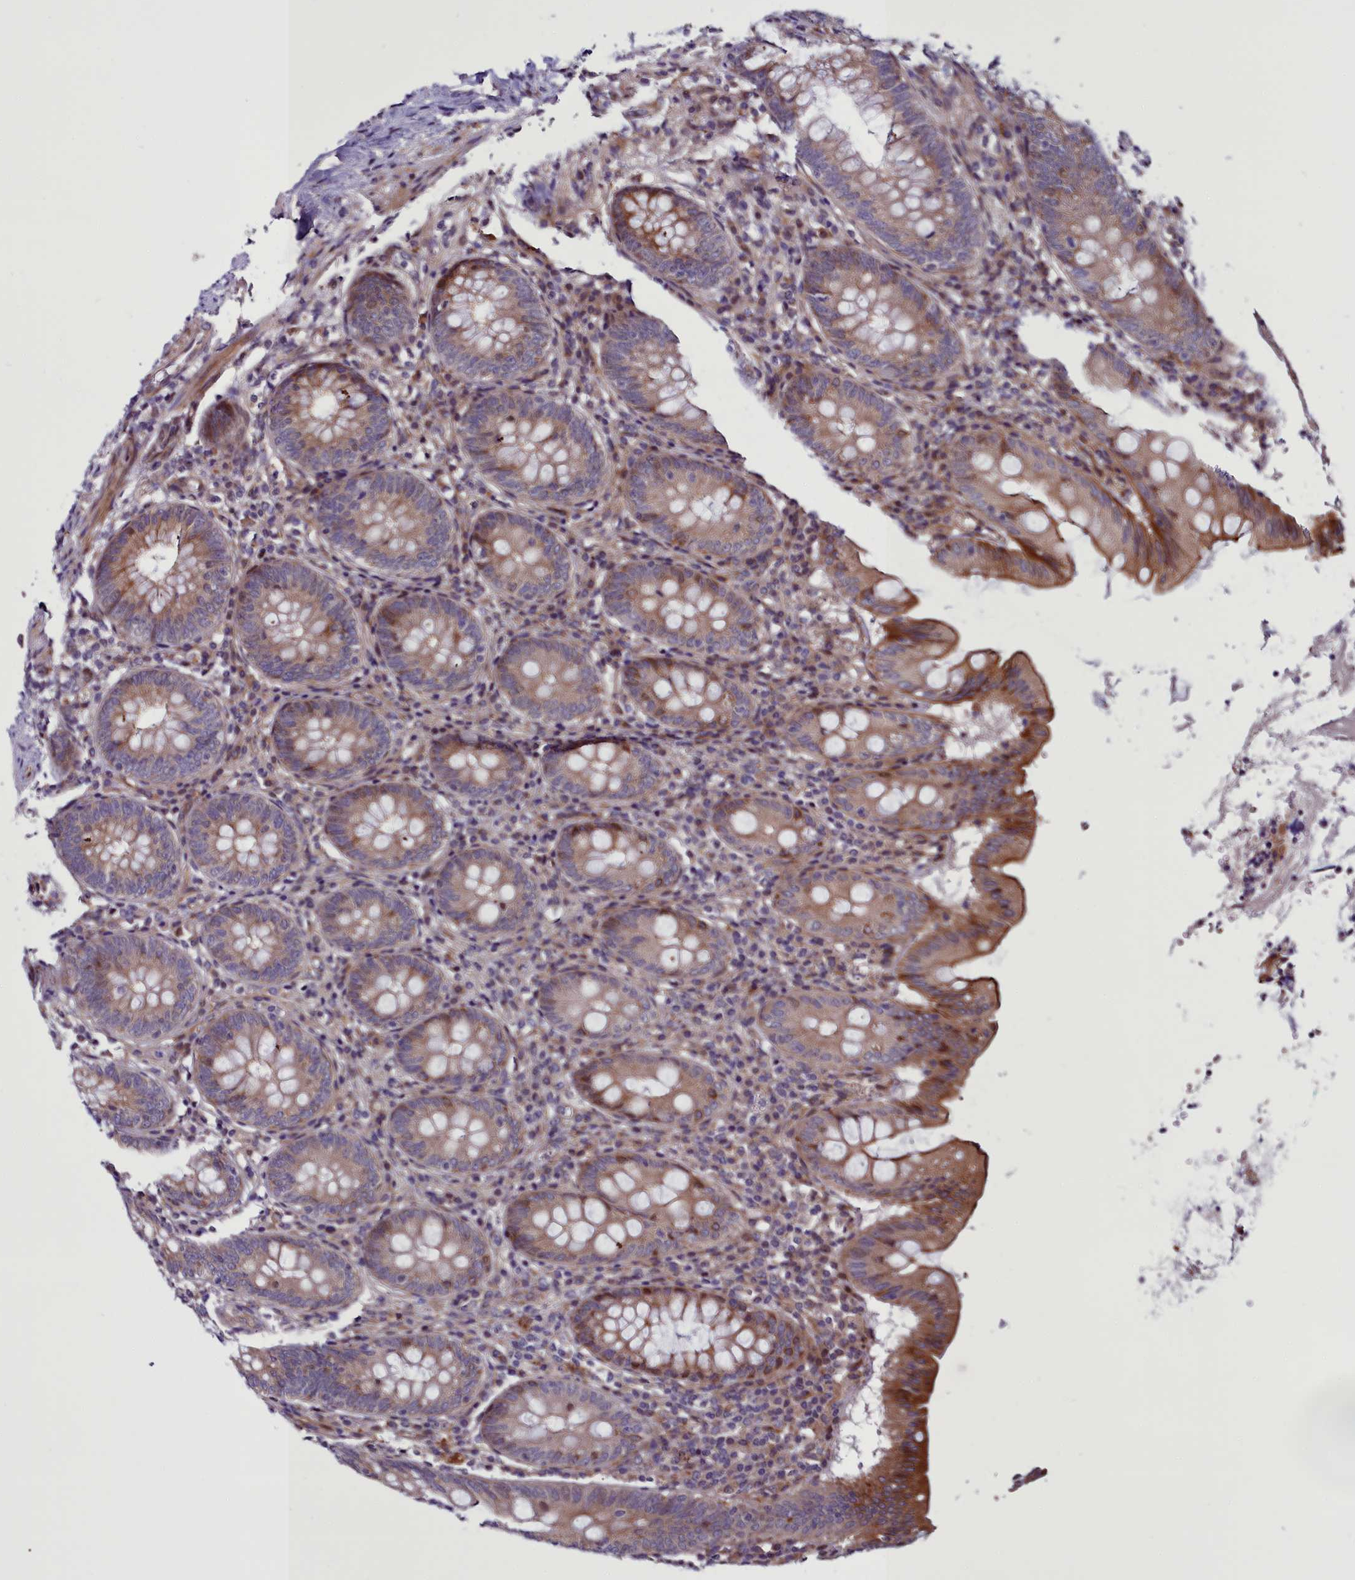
{"staining": {"intensity": "moderate", "quantity": ">75%", "location": "cytoplasmic/membranous"}, "tissue": "appendix", "cell_type": "Glandular cells", "image_type": "normal", "snomed": [{"axis": "morphology", "description": "Normal tissue, NOS"}, {"axis": "topography", "description": "Appendix"}], "caption": "Appendix stained for a protein (brown) shows moderate cytoplasmic/membranous positive positivity in approximately >75% of glandular cells.", "gene": "MCRIP1", "patient": {"sex": "female", "age": 54}}